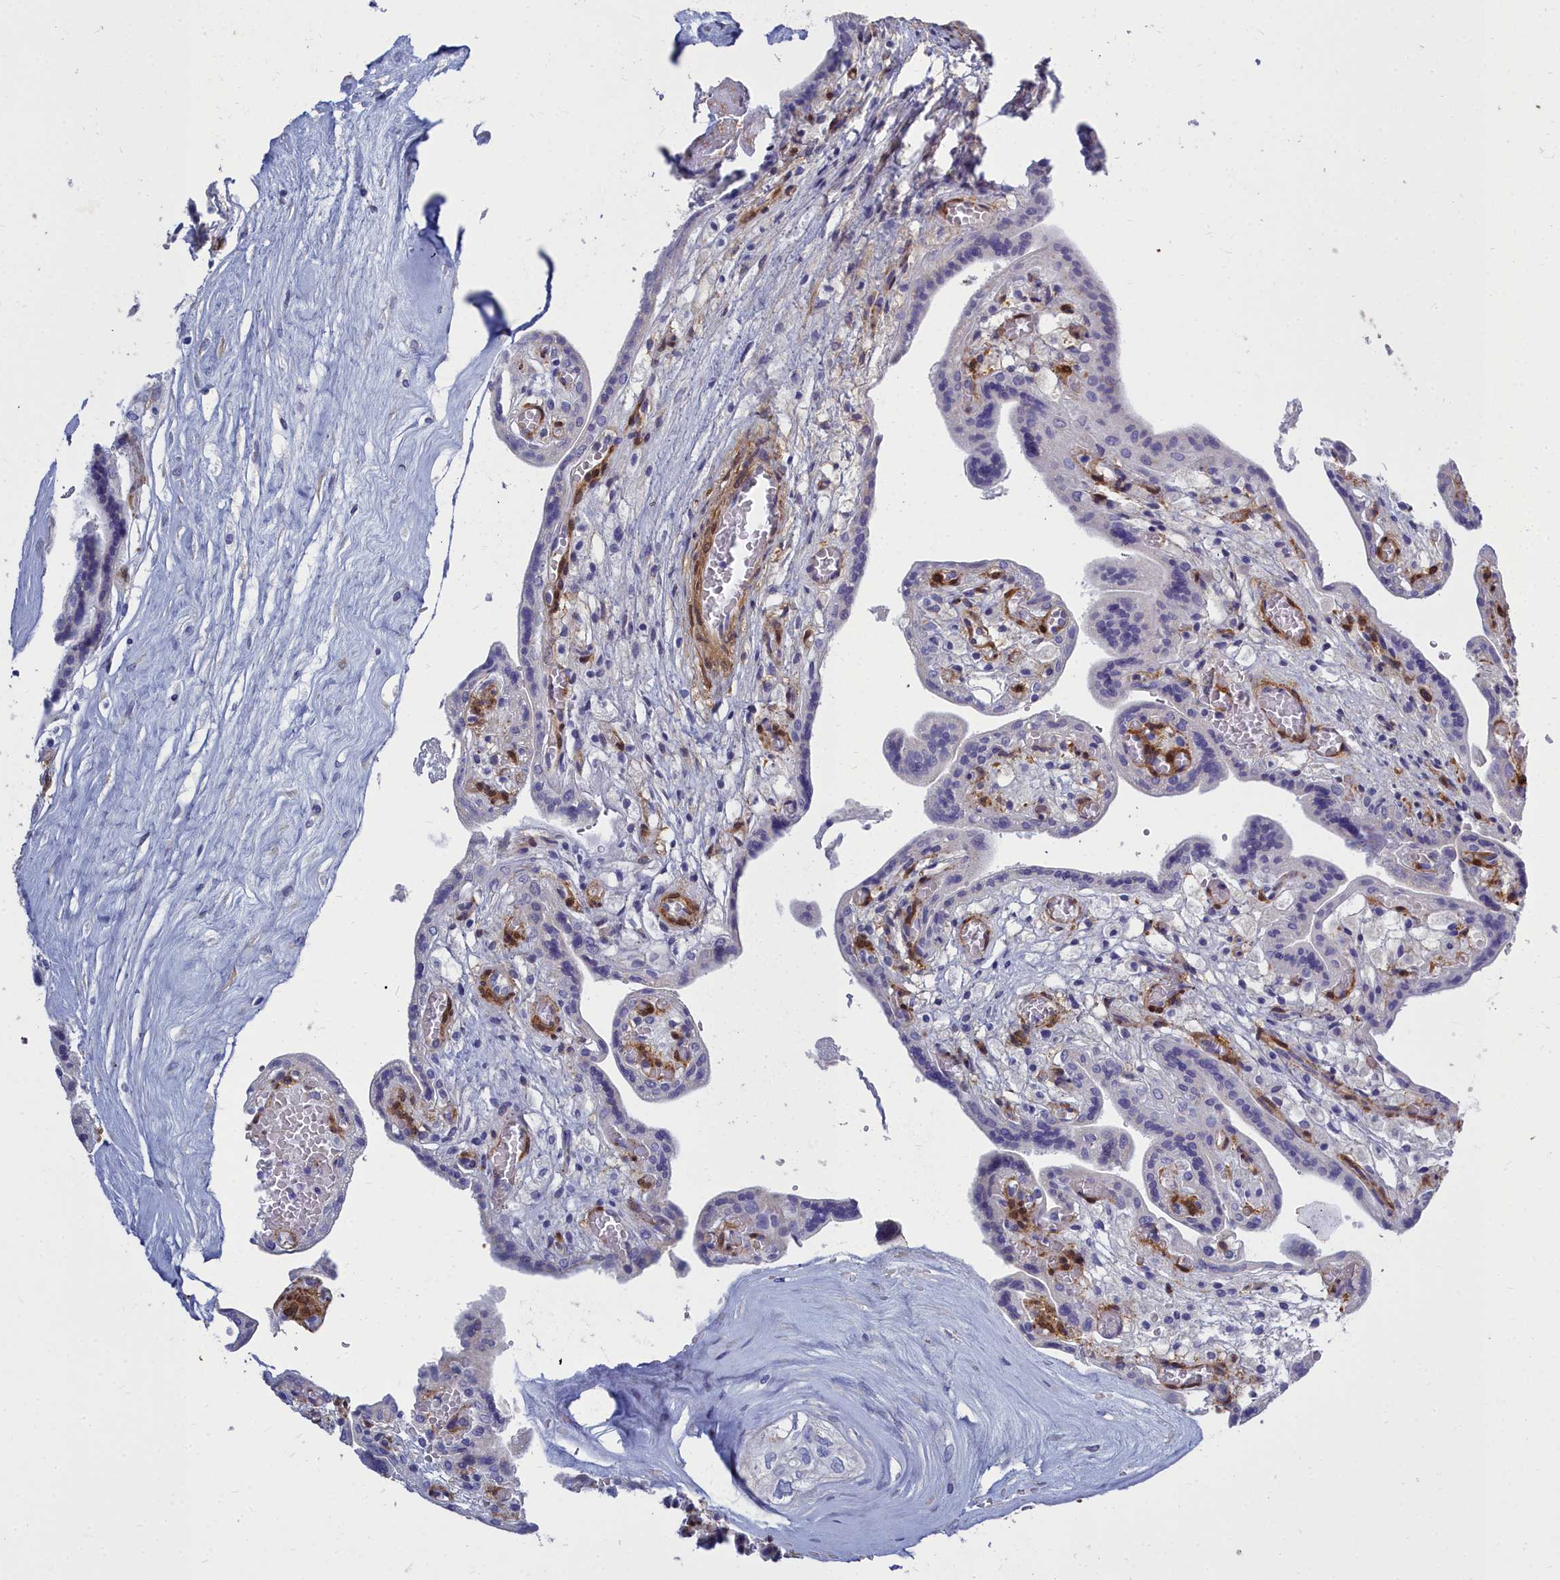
{"staining": {"intensity": "negative", "quantity": "none", "location": "none"}, "tissue": "placenta", "cell_type": "Trophoblastic cells", "image_type": "normal", "snomed": [{"axis": "morphology", "description": "Normal tissue, NOS"}, {"axis": "topography", "description": "Placenta"}], "caption": "Immunohistochemistry (IHC) of benign placenta exhibits no expression in trophoblastic cells.", "gene": "PPP1R14A", "patient": {"sex": "female", "age": 37}}